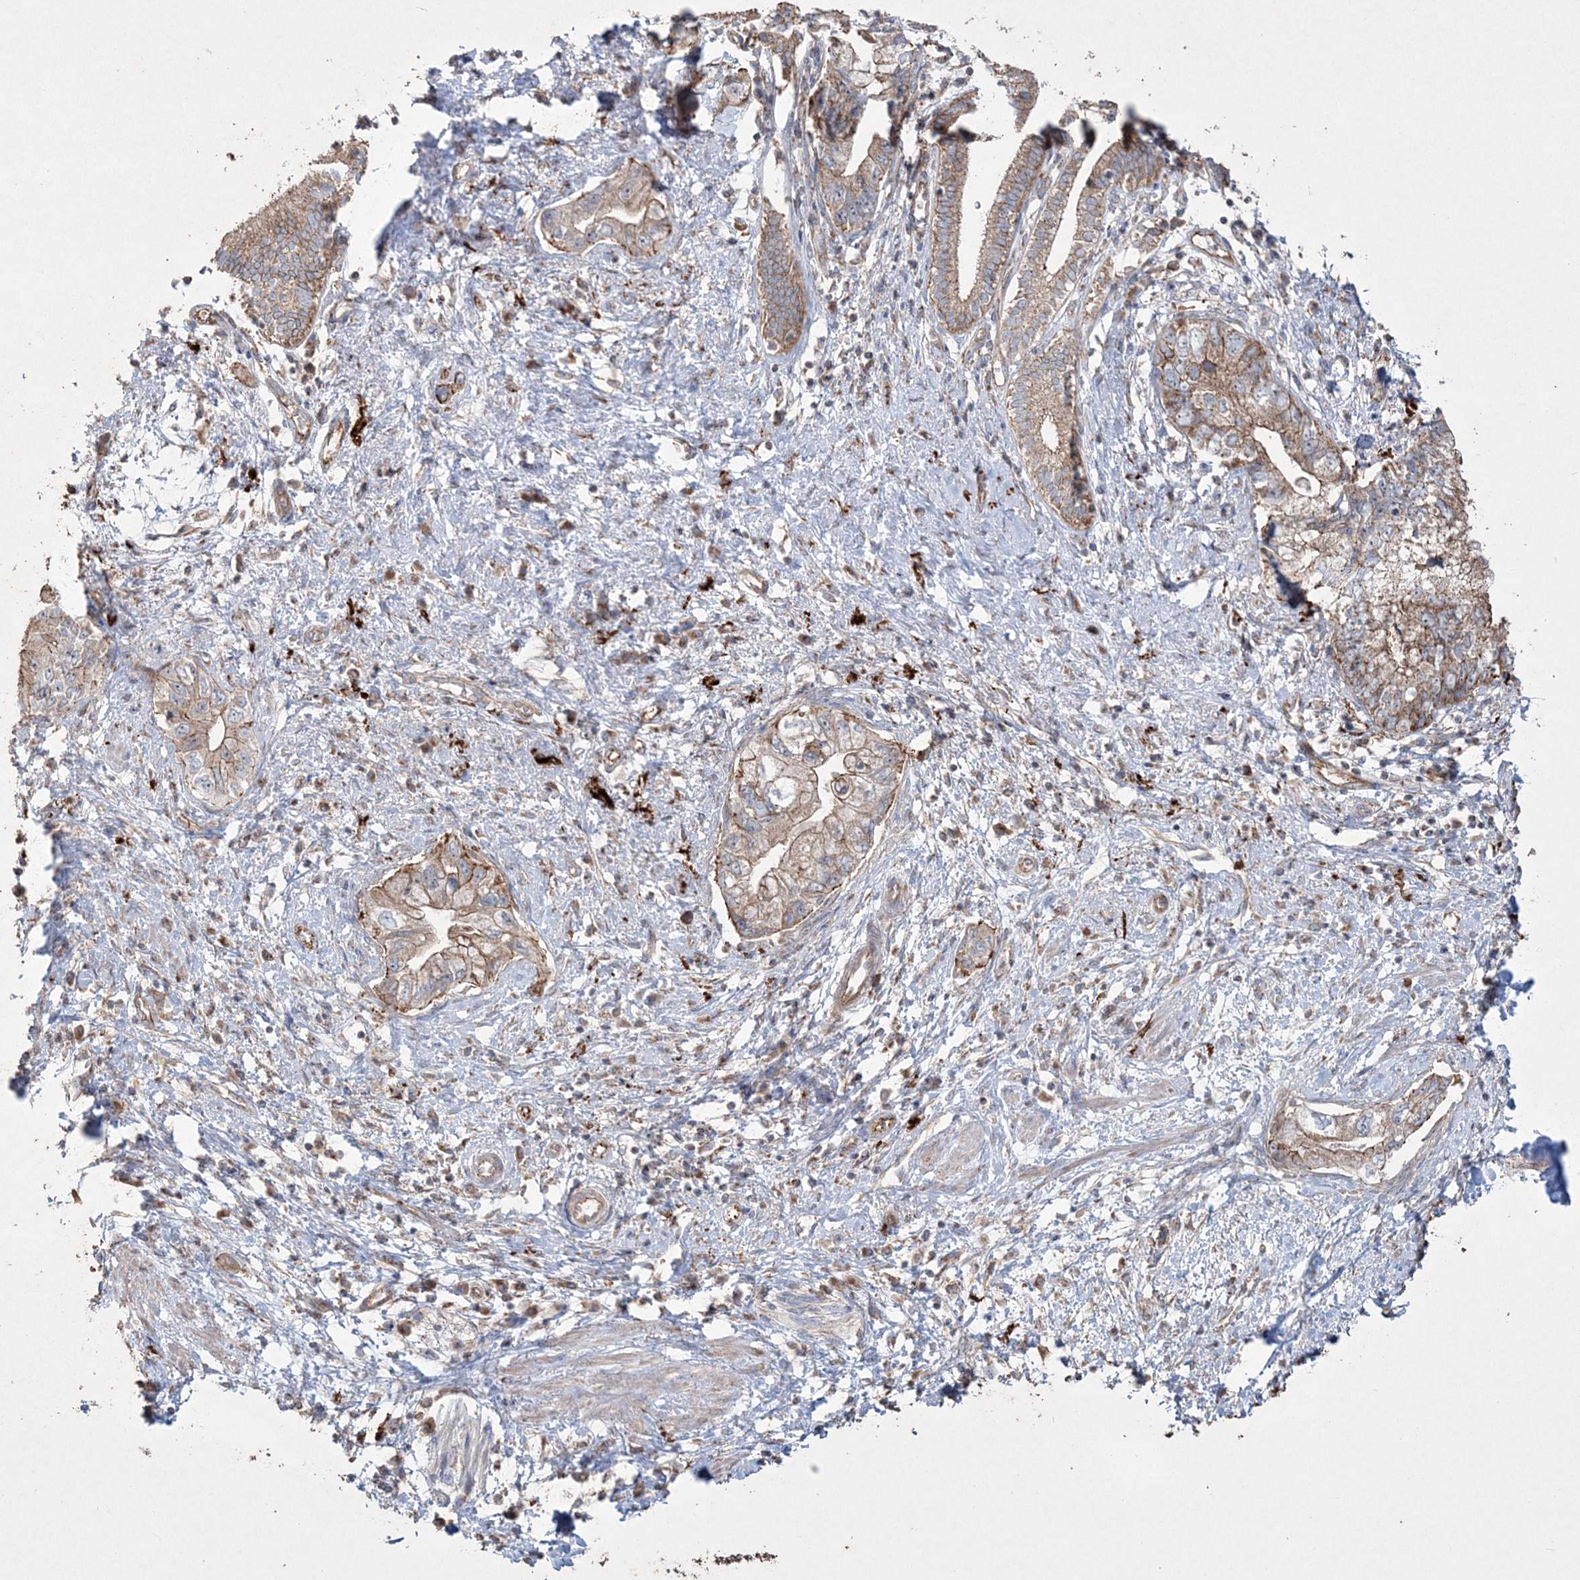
{"staining": {"intensity": "moderate", "quantity": ">75%", "location": "cytoplasmic/membranous"}, "tissue": "pancreatic cancer", "cell_type": "Tumor cells", "image_type": "cancer", "snomed": [{"axis": "morphology", "description": "Adenocarcinoma, NOS"}, {"axis": "topography", "description": "Pancreas"}], "caption": "Immunohistochemistry (IHC) (DAB) staining of pancreatic cancer (adenocarcinoma) demonstrates moderate cytoplasmic/membranous protein expression in about >75% of tumor cells. The staining was performed using DAB (3,3'-diaminobenzidine), with brown indicating positive protein expression. Nuclei are stained blue with hematoxylin.", "gene": "TTC7A", "patient": {"sex": "female", "age": 73}}